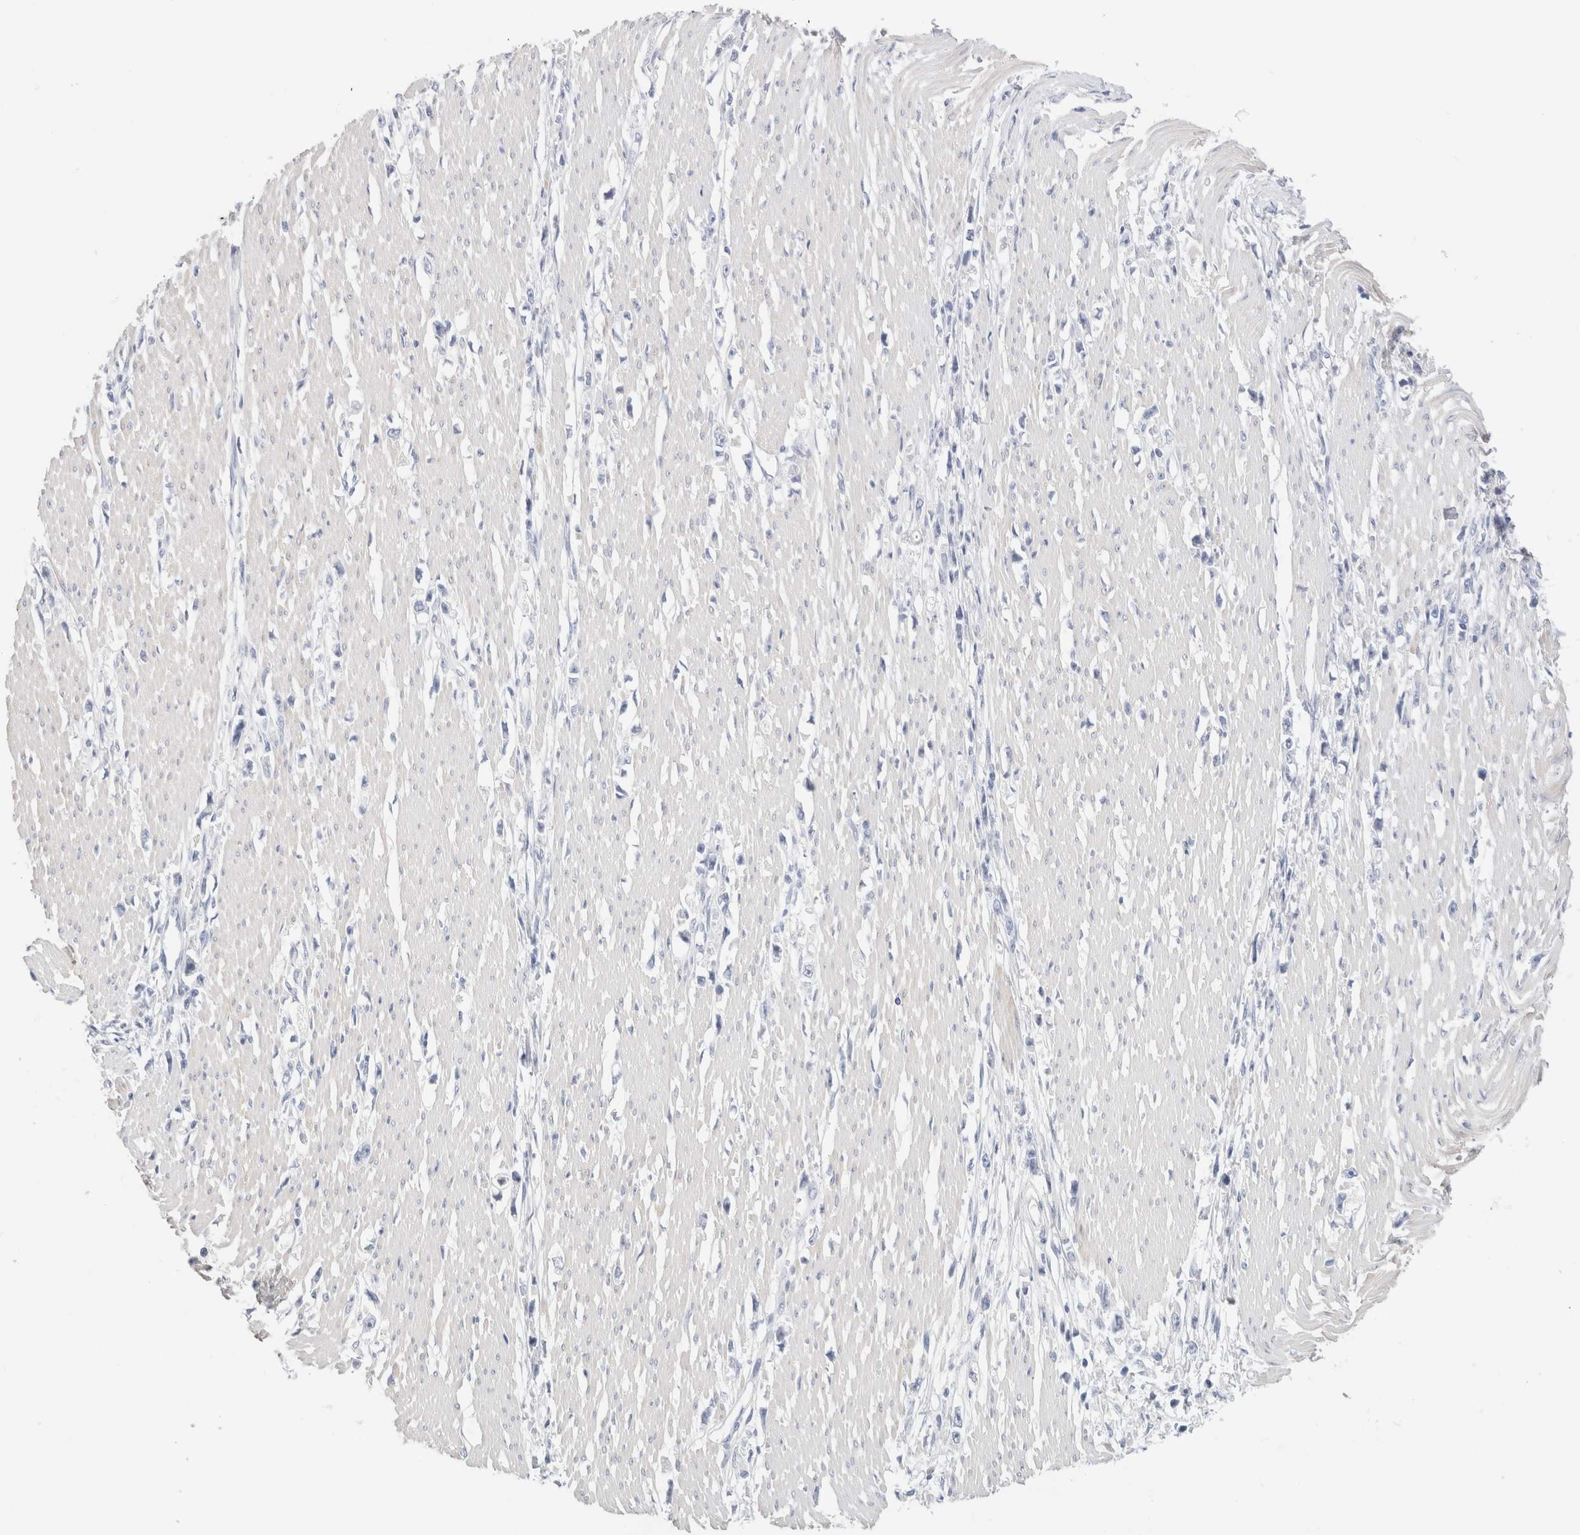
{"staining": {"intensity": "negative", "quantity": "none", "location": "none"}, "tissue": "stomach cancer", "cell_type": "Tumor cells", "image_type": "cancer", "snomed": [{"axis": "morphology", "description": "Adenocarcinoma, NOS"}, {"axis": "topography", "description": "Stomach"}], "caption": "The immunohistochemistry (IHC) image has no significant positivity in tumor cells of adenocarcinoma (stomach) tissue.", "gene": "ADAM30", "patient": {"sex": "female", "age": 59}}